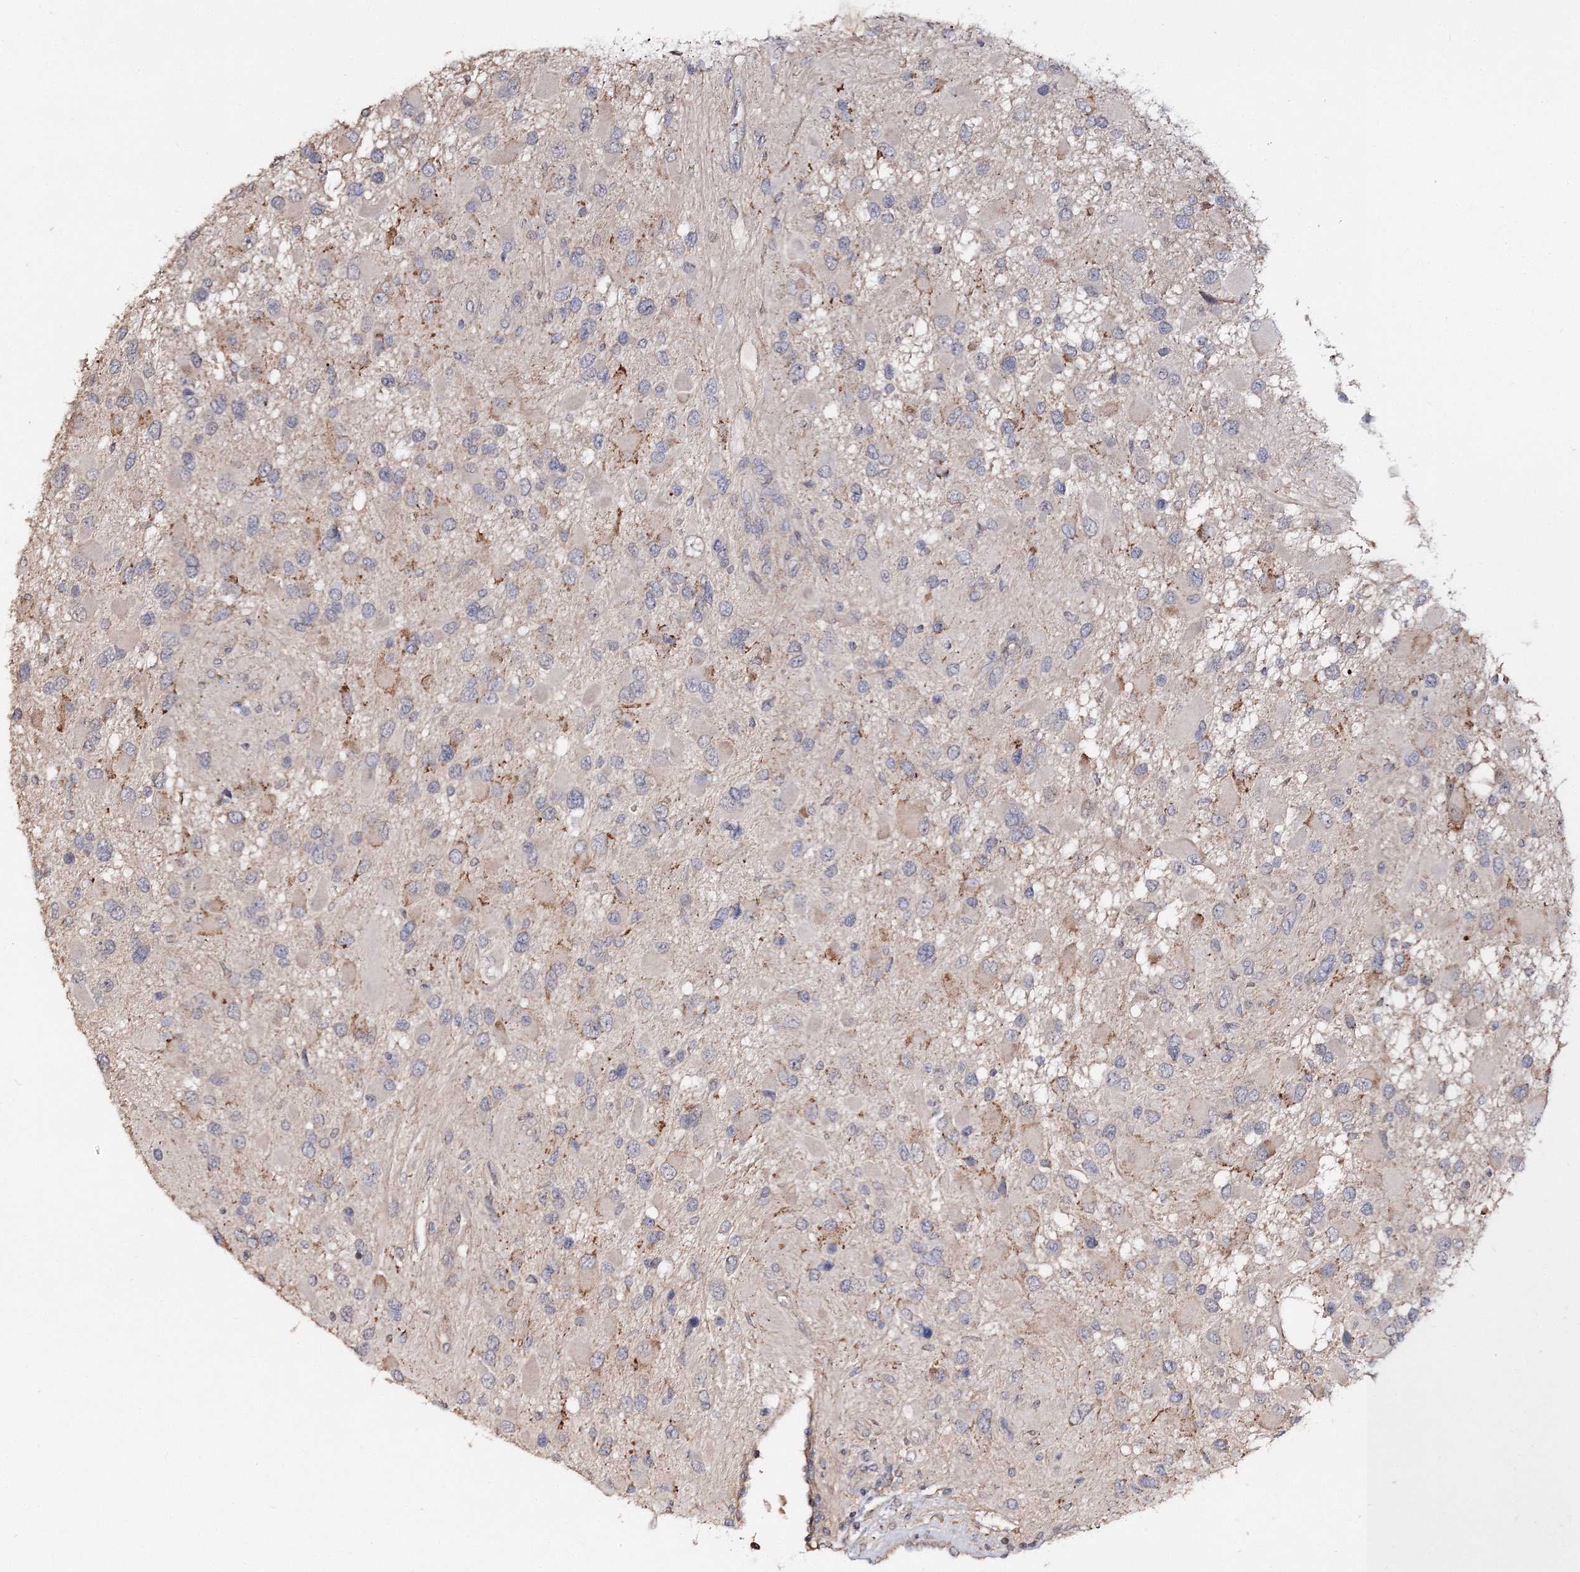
{"staining": {"intensity": "weak", "quantity": "<25%", "location": "cytoplasmic/membranous"}, "tissue": "glioma", "cell_type": "Tumor cells", "image_type": "cancer", "snomed": [{"axis": "morphology", "description": "Glioma, malignant, High grade"}, {"axis": "topography", "description": "Brain"}], "caption": "Immunohistochemistry image of neoplastic tissue: glioma stained with DAB (3,3'-diaminobenzidine) demonstrates no significant protein positivity in tumor cells.", "gene": "GJB5", "patient": {"sex": "male", "age": 53}}